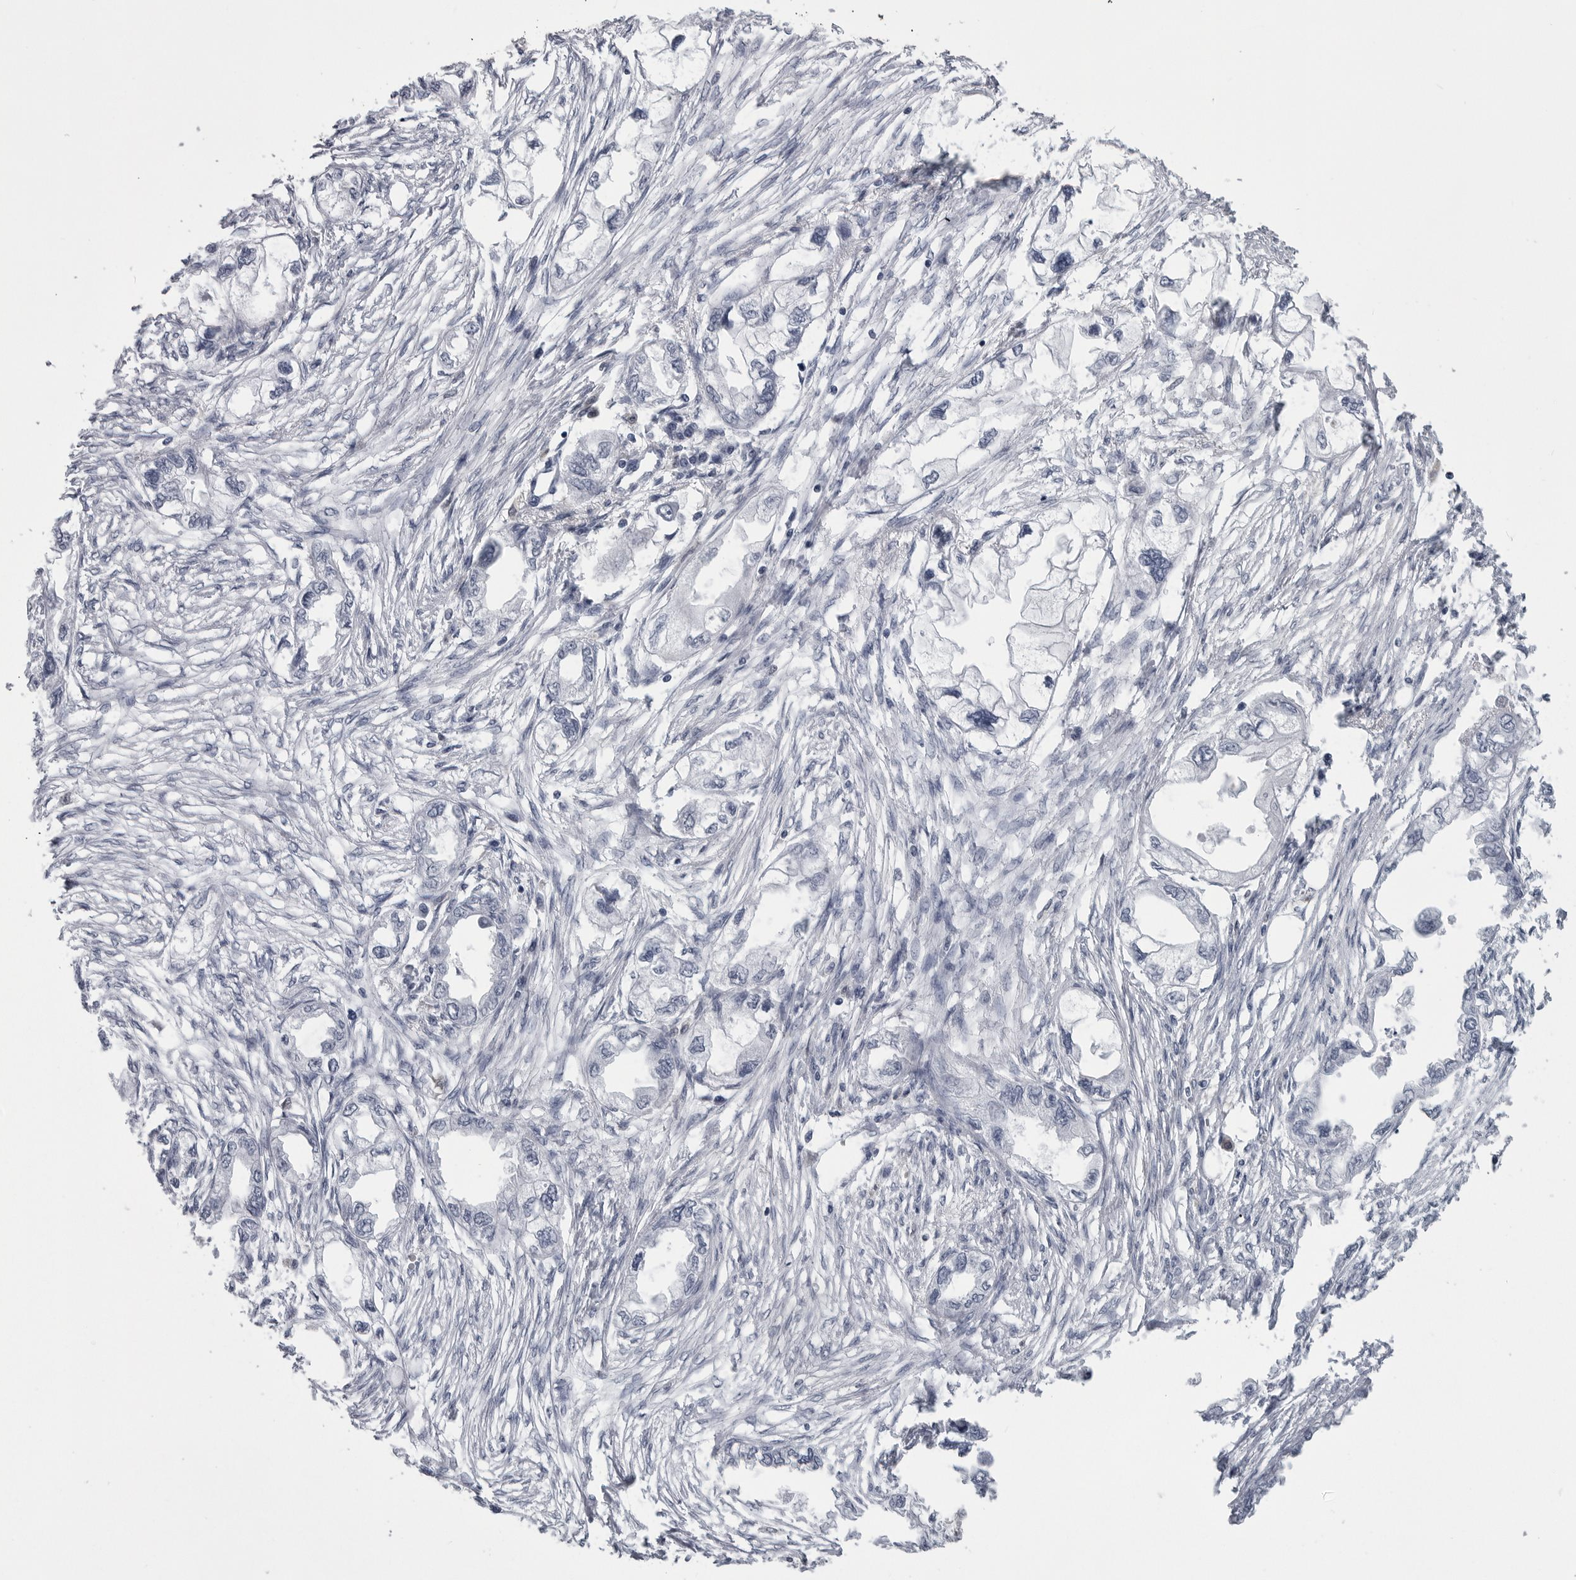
{"staining": {"intensity": "negative", "quantity": "none", "location": "none"}, "tissue": "endometrial cancer", "cell_type": "Tumor cells", "image_type": "cancer", "snomed": [{"axis": "morphology", "description": "Adenocarcinoma, NOS"}, {"axis": "morphology", "description": "Adenocarcinoma, metastatic, NOS"}, {"axis": "topography", "description": "Adipose tissue"}, {"axis": "topography", "description": "Endometrium"}], "caption": "The photomicrograph demonstrates no significant expression in tumor cells of endometrial cancer (metastatic adenocarcinoma). The staining is performed using DAB (3,3'-diaminobenzidine) brown chromogen with nuclei counter-stained in using hematoxylin.", "gene": "PNPO", "patient": {"sex": "female", "age": 67}}